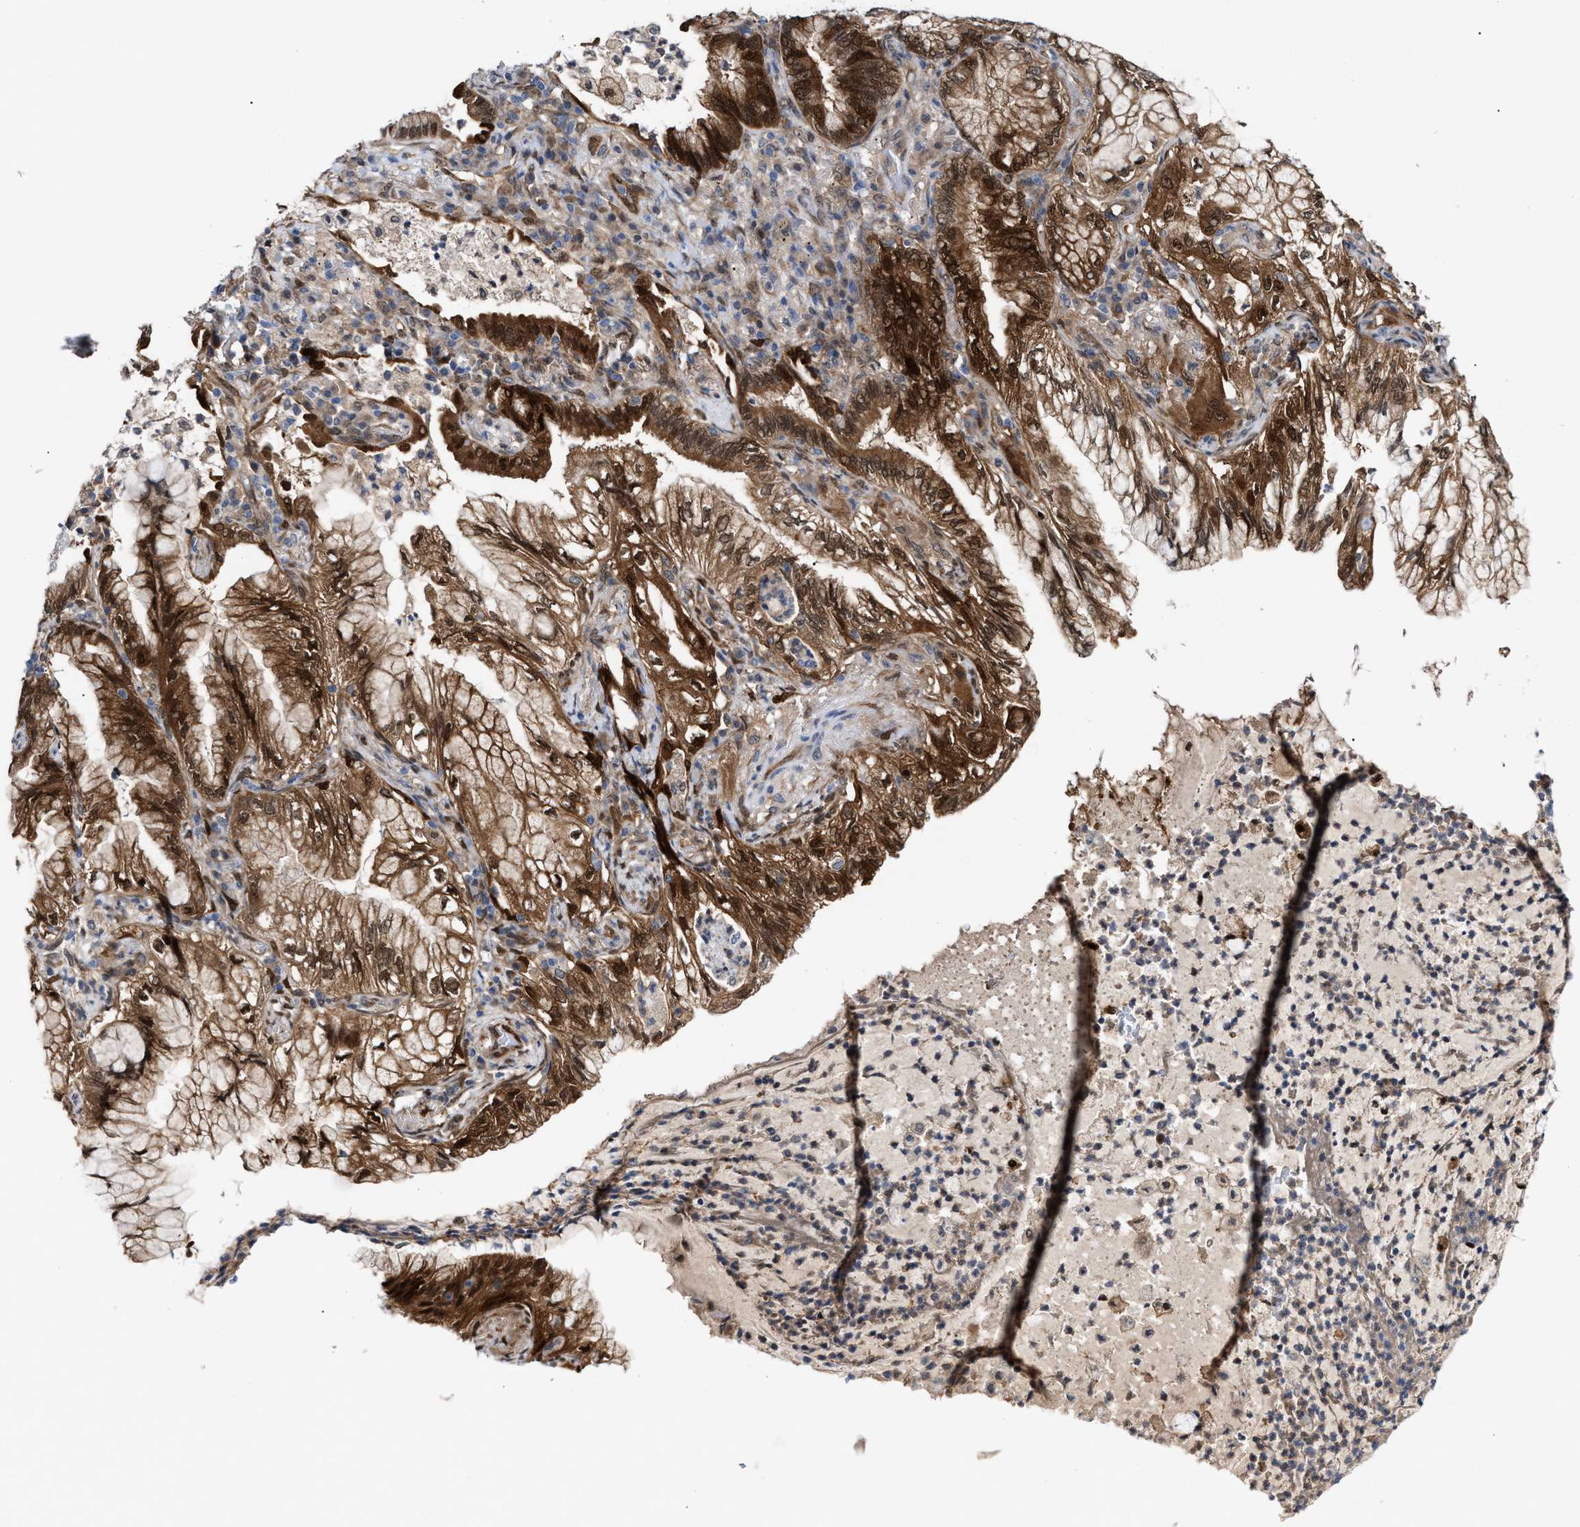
{"staining": {"intensity": "moderate", "quantity": ">75%", "location": "cytoplasmic/membranous,nuclear"}, "tissue": "lung cancer", "cell_type": "Tumor cells", "image_type": "cancer", "snomed": [{"axis": "morphology", "description": "Adenocarcinoma, NOS"}, {"axis": "topography", "description": "Lung"}], "caption": "Immunohistochemical staining of human adenocarcinoma (lung) shows moderate cytoplasmic/membranous and nuclear protein positivity in approximately >75% of tumor cells.", "gene": "TP53I3", "patient": {"sex": "female", "age": 70}}